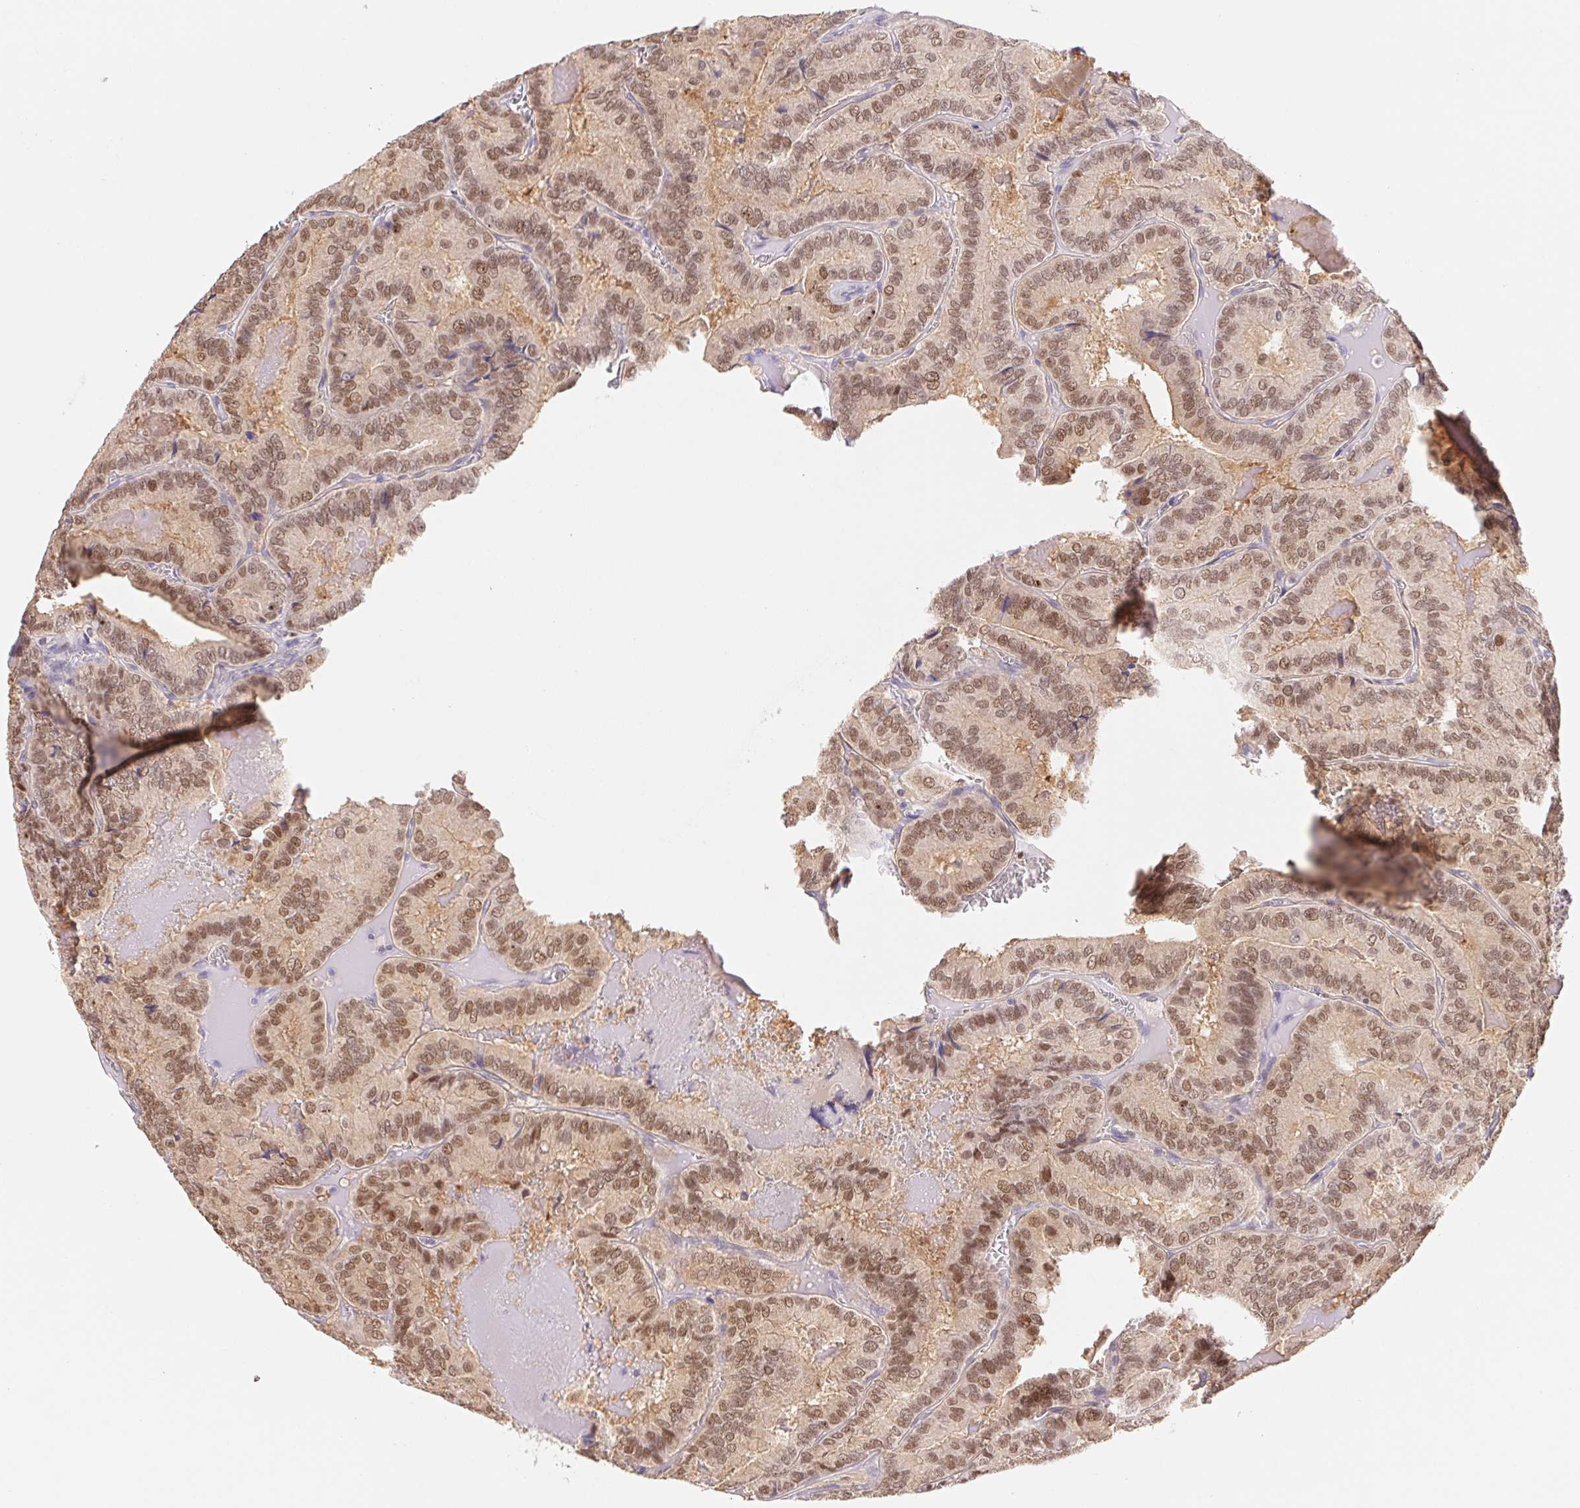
{"staining": {"intensity": "moderate", "quantity": ">75%", "location": "nuclear"}, "tissue": "thyroid cancer", "cell_type": "Tumor cells", "image_type": "cancer", "snomed": [{"axis": "morphology", "description": "Papillary adenocarcinoma, NOS"}, {"axis": "topography", "description": "Thyroid gland"}], "caption": "Tumor cells show moderate nuclear staining in about >75% of cells in thyroid cancer (papillary adenocarcinoma).", "gene": "L3MBTL4", "patient": {"sex": "female", "age": 75}}